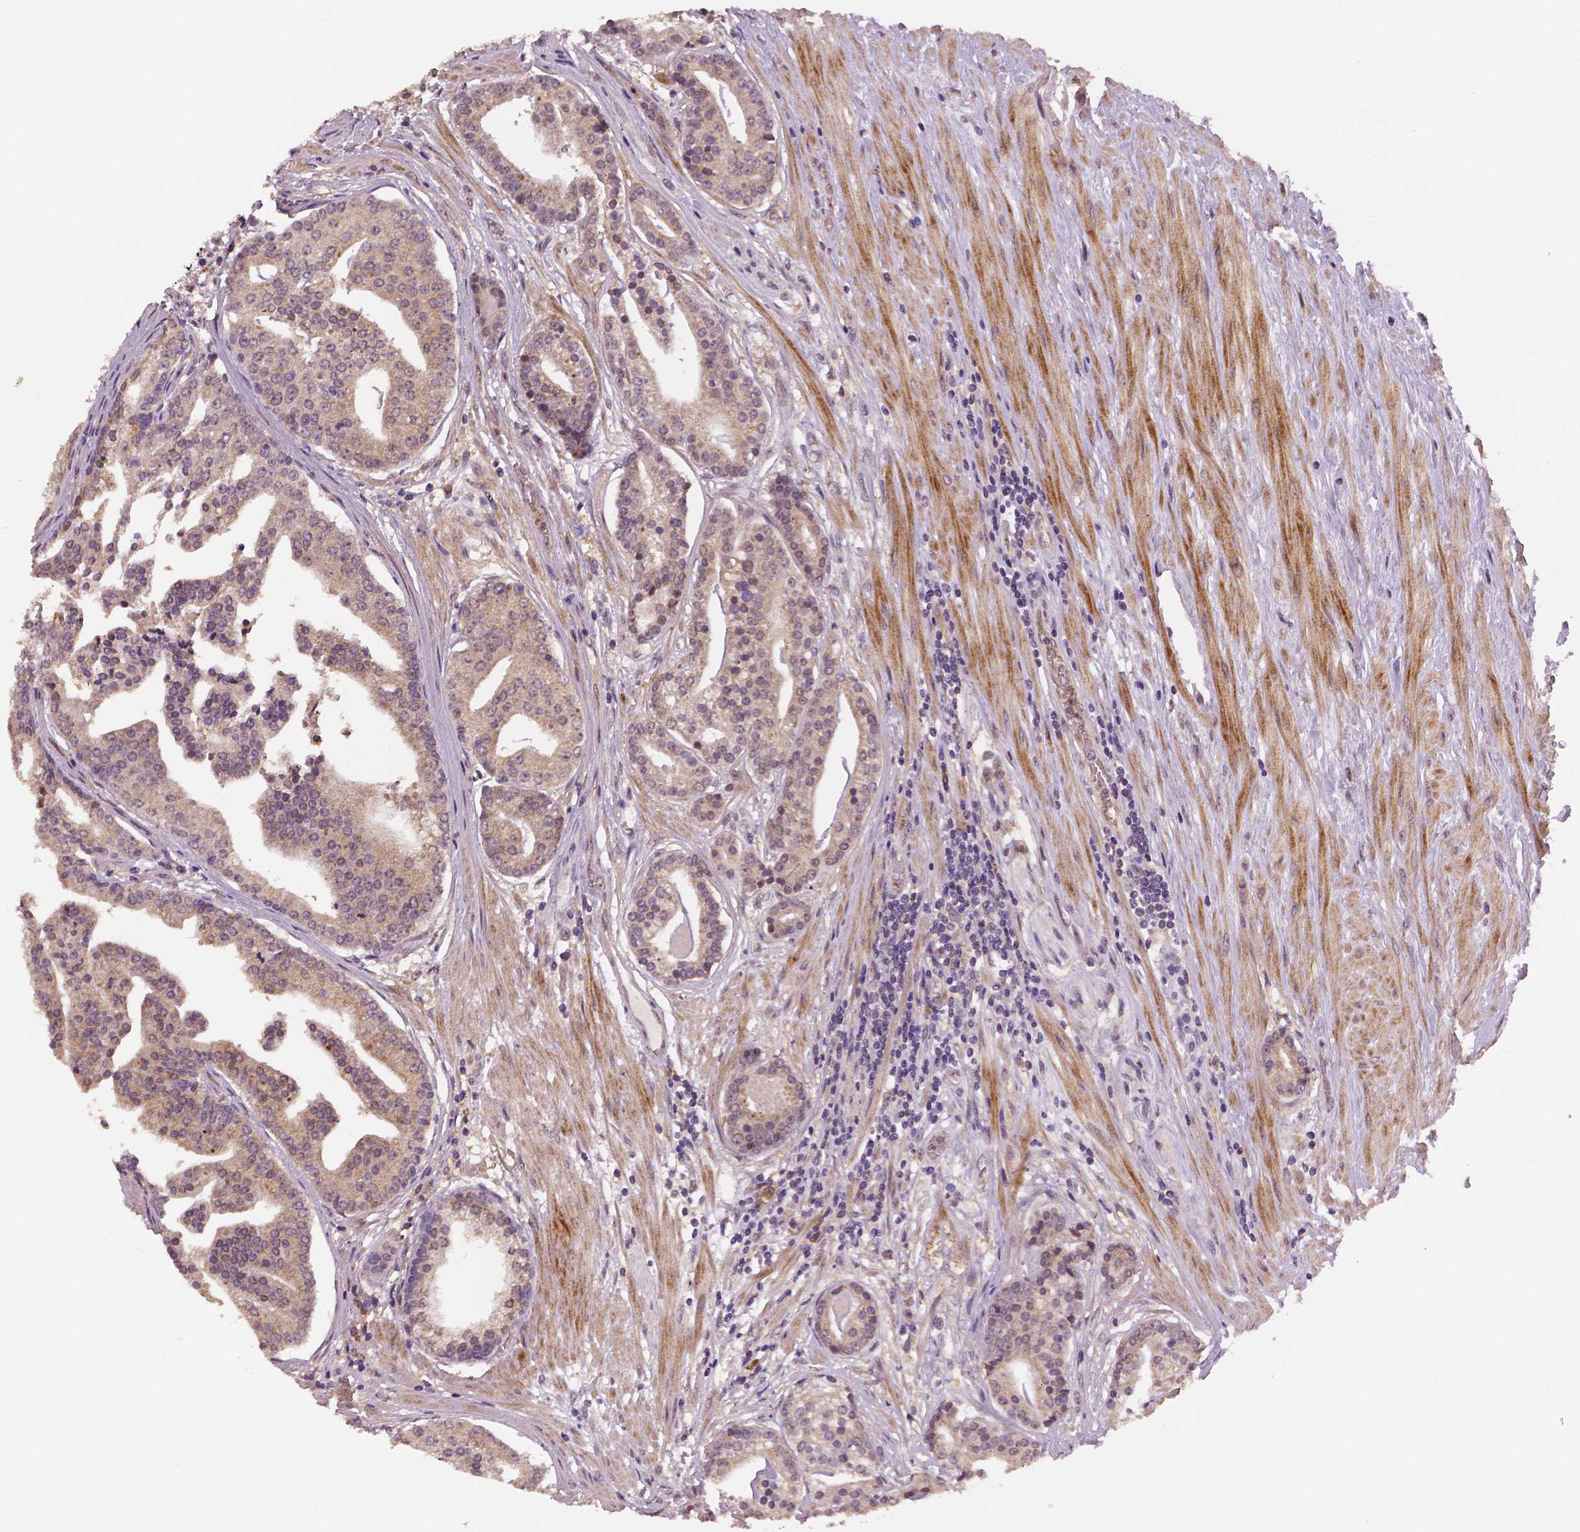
{"staining": {"intensity": "weak", "quantity": ">75%", "location": "cytoplasmic/membranous"}, "tissue": "prostate cancer", "cell_type": "Tumor cells", "image_type": "cancer", "snomed": [{"axis": "morphology", "description": "Adenocarcinoma, NOS"}, {"axis": "topography", "description": "Prostate and seminal vesicle, NOS"}, {"axis": "topography", "description": "Prostate"}], "caption": "High-magnification brightfield microscopy of adenocarcinoma (prostate) stained with DAB (brown) and counterstained with hematoxylin (blue). tumor cells exhibit weak cytoplasmic/membranous expression is appreciated in approximately>75% of cells.", "gene": "STAT3", "patient": {"sex": "male", "age": 44}}